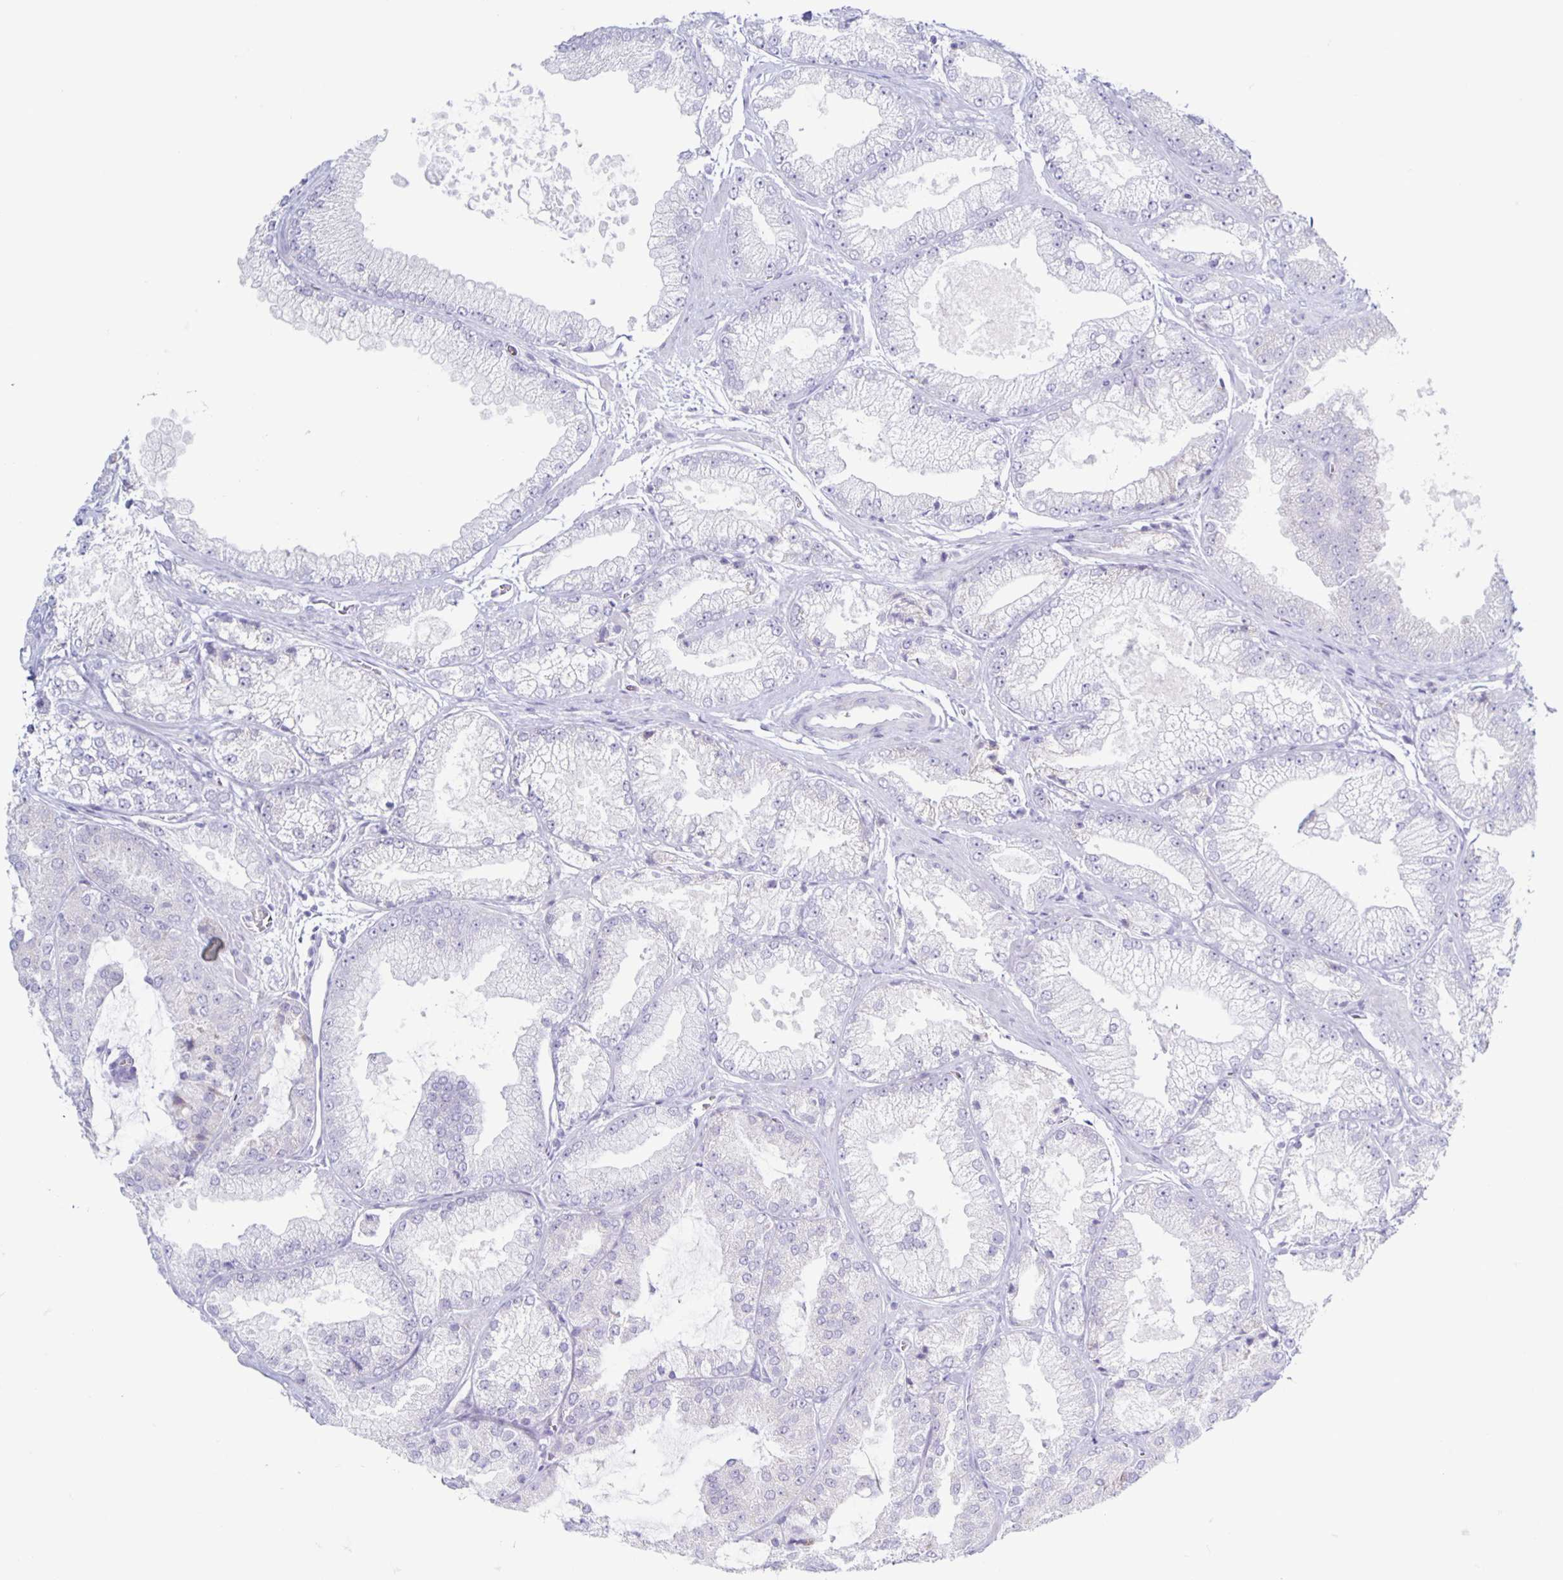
{"staining": {"intensity": "negative", "quantity": "none", "location": "none"}, "tissue": "prostate cancer", "cell_type": "Tumor cells", "image_type": "cancer", "snomed": [{"axis": "morphology", "description": "Adenocarcinoma, High grade"}, {"axis": "topography", "description": "Prostate"}], "caption": "Photomicrograph shows no significant protein positivity in tumor cells of prostate cancer (adenocarcinoma (high-grade)).", "gene": "CT45A5", "patient": {"sex": "male", "age": 68}}